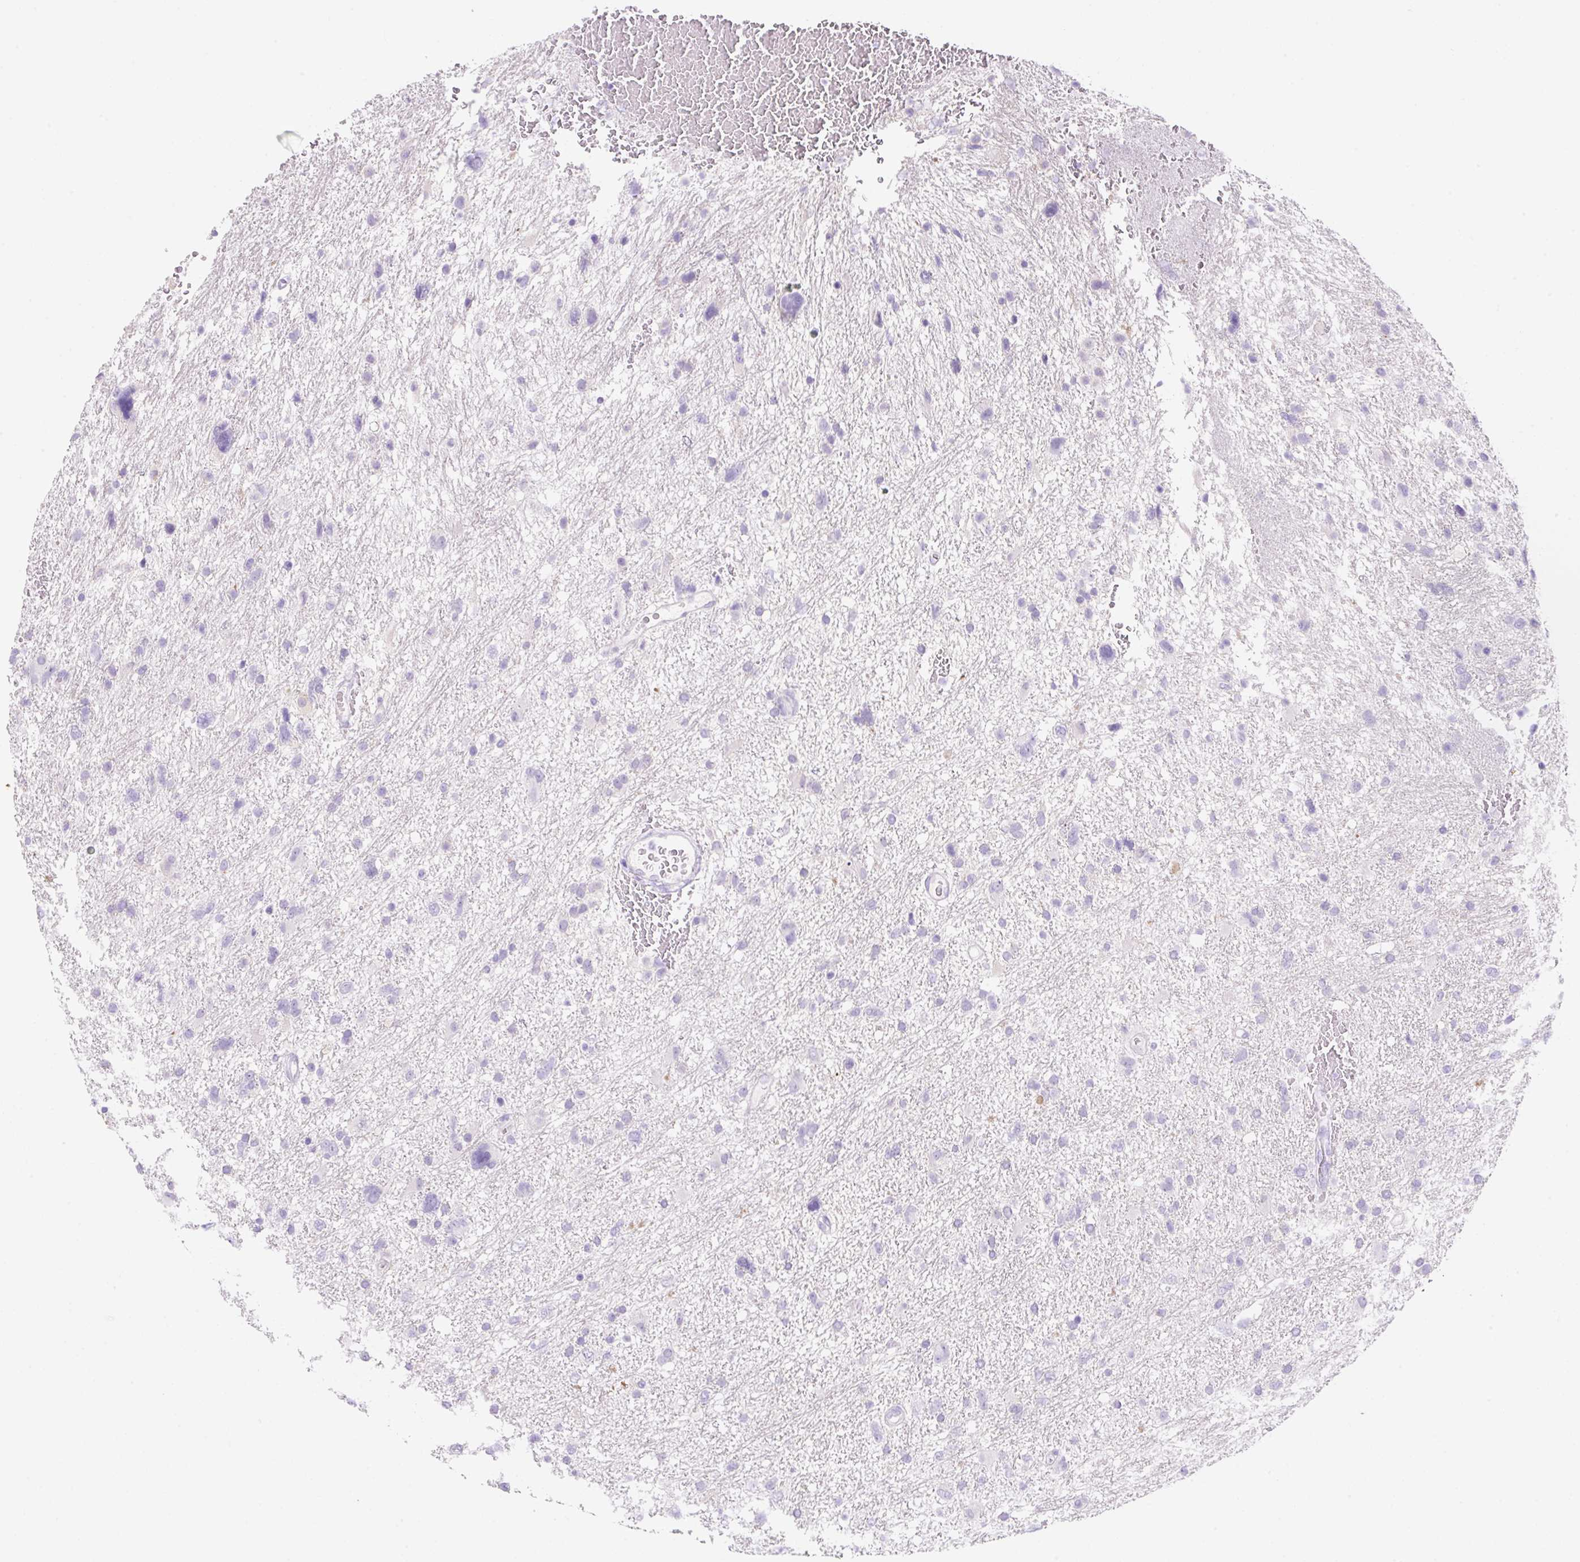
{"staining": {"intensity": "negative", "quantity": "none", "location": "none"}, "tissue": "glioma", "cell_type": "Tumor cells", "image_type": "cancer", "snomed": [{"axis": "morphology", "description": "Glioma, malignant, High grade"}, {"axis": "topography", "description": "Brain"}], "caption": "IHC photomicrograph of high-grade glioma (malignant) stained for a protein (brown), which shows no staining in tumor cells. Nuclei are stained in blue.", "gene": "NDST3", "patient": {"sex": "male", "age": 61}}